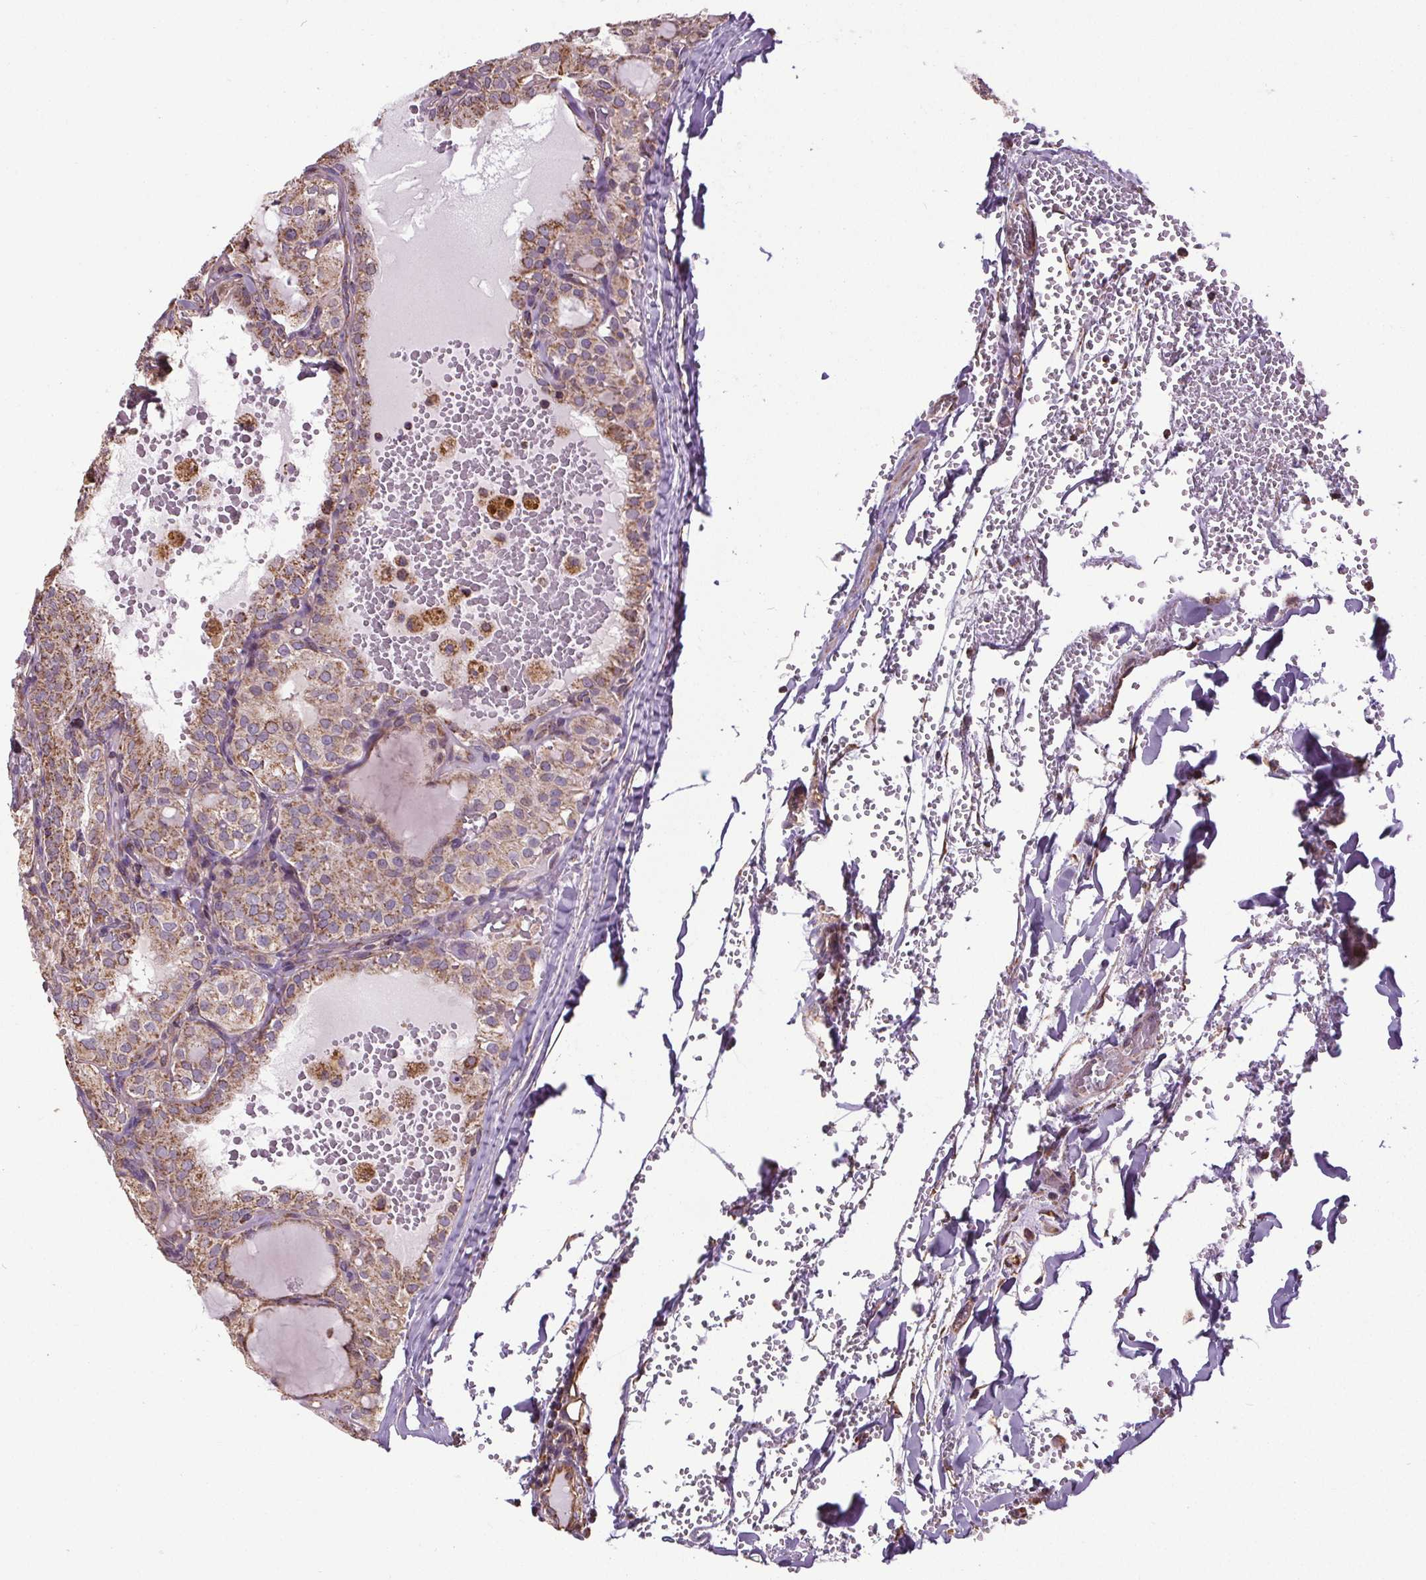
{"staining": {"intensity": "weak", "quantity": ">75%", "location": "cytoplasmic/membranous"}, "tissue": "thyroid cancer", "cell_type": "Tumor cells", "image_type": "cancer", "snomed": [{"axis": "morphology", "description": "Papillary adenocarcinoma, NOS"}, {"axis": "topography", "description": "Thyroid gland"}], "caption": "IHC (DAB) staining of human thyroid cancer (papillary adenocarcinoma) demonstrates weak cytoplasmic/membranous protein expression in approximately >75% of tumor cells.", "gene": "ZNF548", "patient": {"sex": "male", "age": 20}}